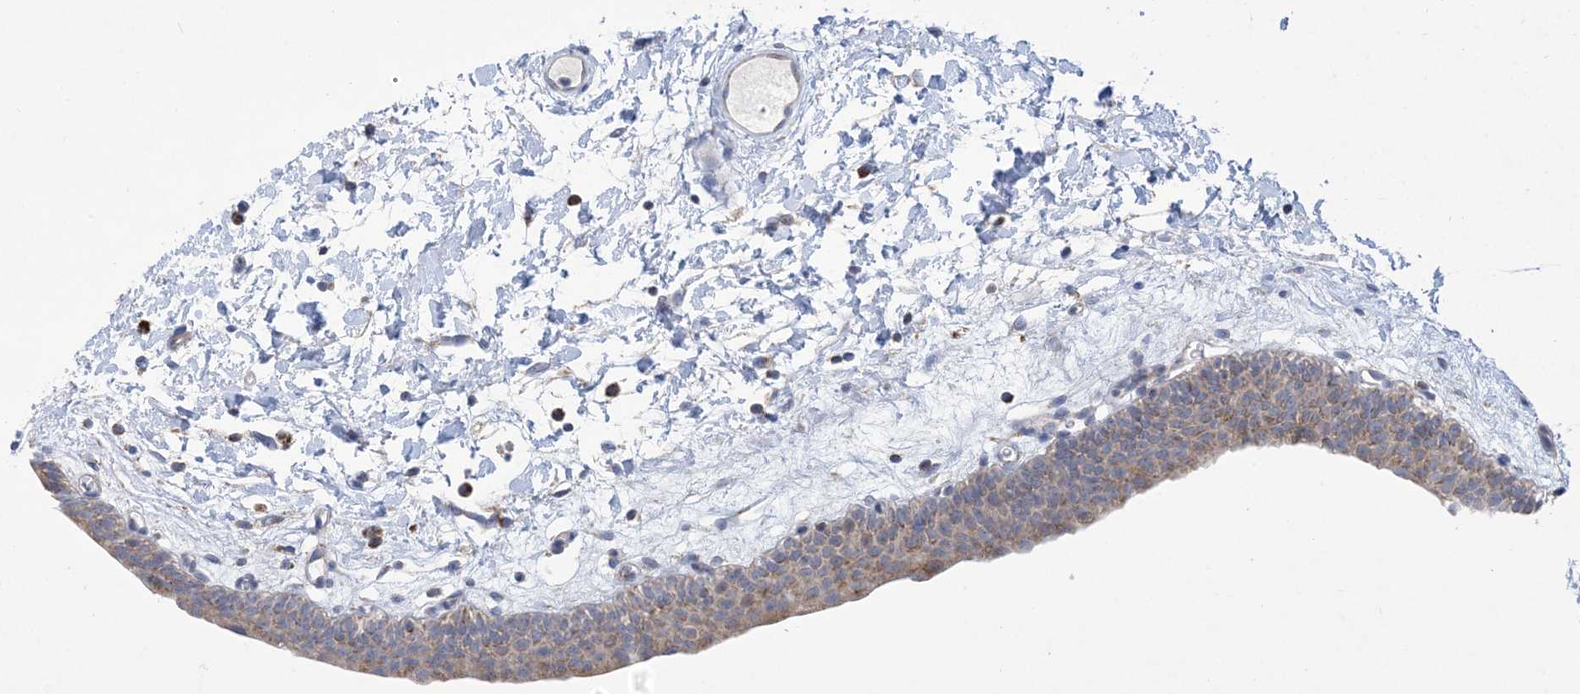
{"staining": {"intensity": "weak", "quantity": "25%-75%", "location": "cytoplasmic/membranous"}, "tissue": "urinary bladder", "cell_type": "Urothelial cells", "image_type": "normal", "snomed": [{"axis": "morphology", "description": "Normal tissue, NOS"}, {"axis": "topography", "description": "Urinary bladder"}], "caption": "Protein staining by immunohistochemistry demonstrates weak cytoplasmic/membranous expression in about 25%-75% of urothelial cells in benign urinary bladder.", "gene": "CLEC16A", "patient": {"sex": "male", "age": 83}}